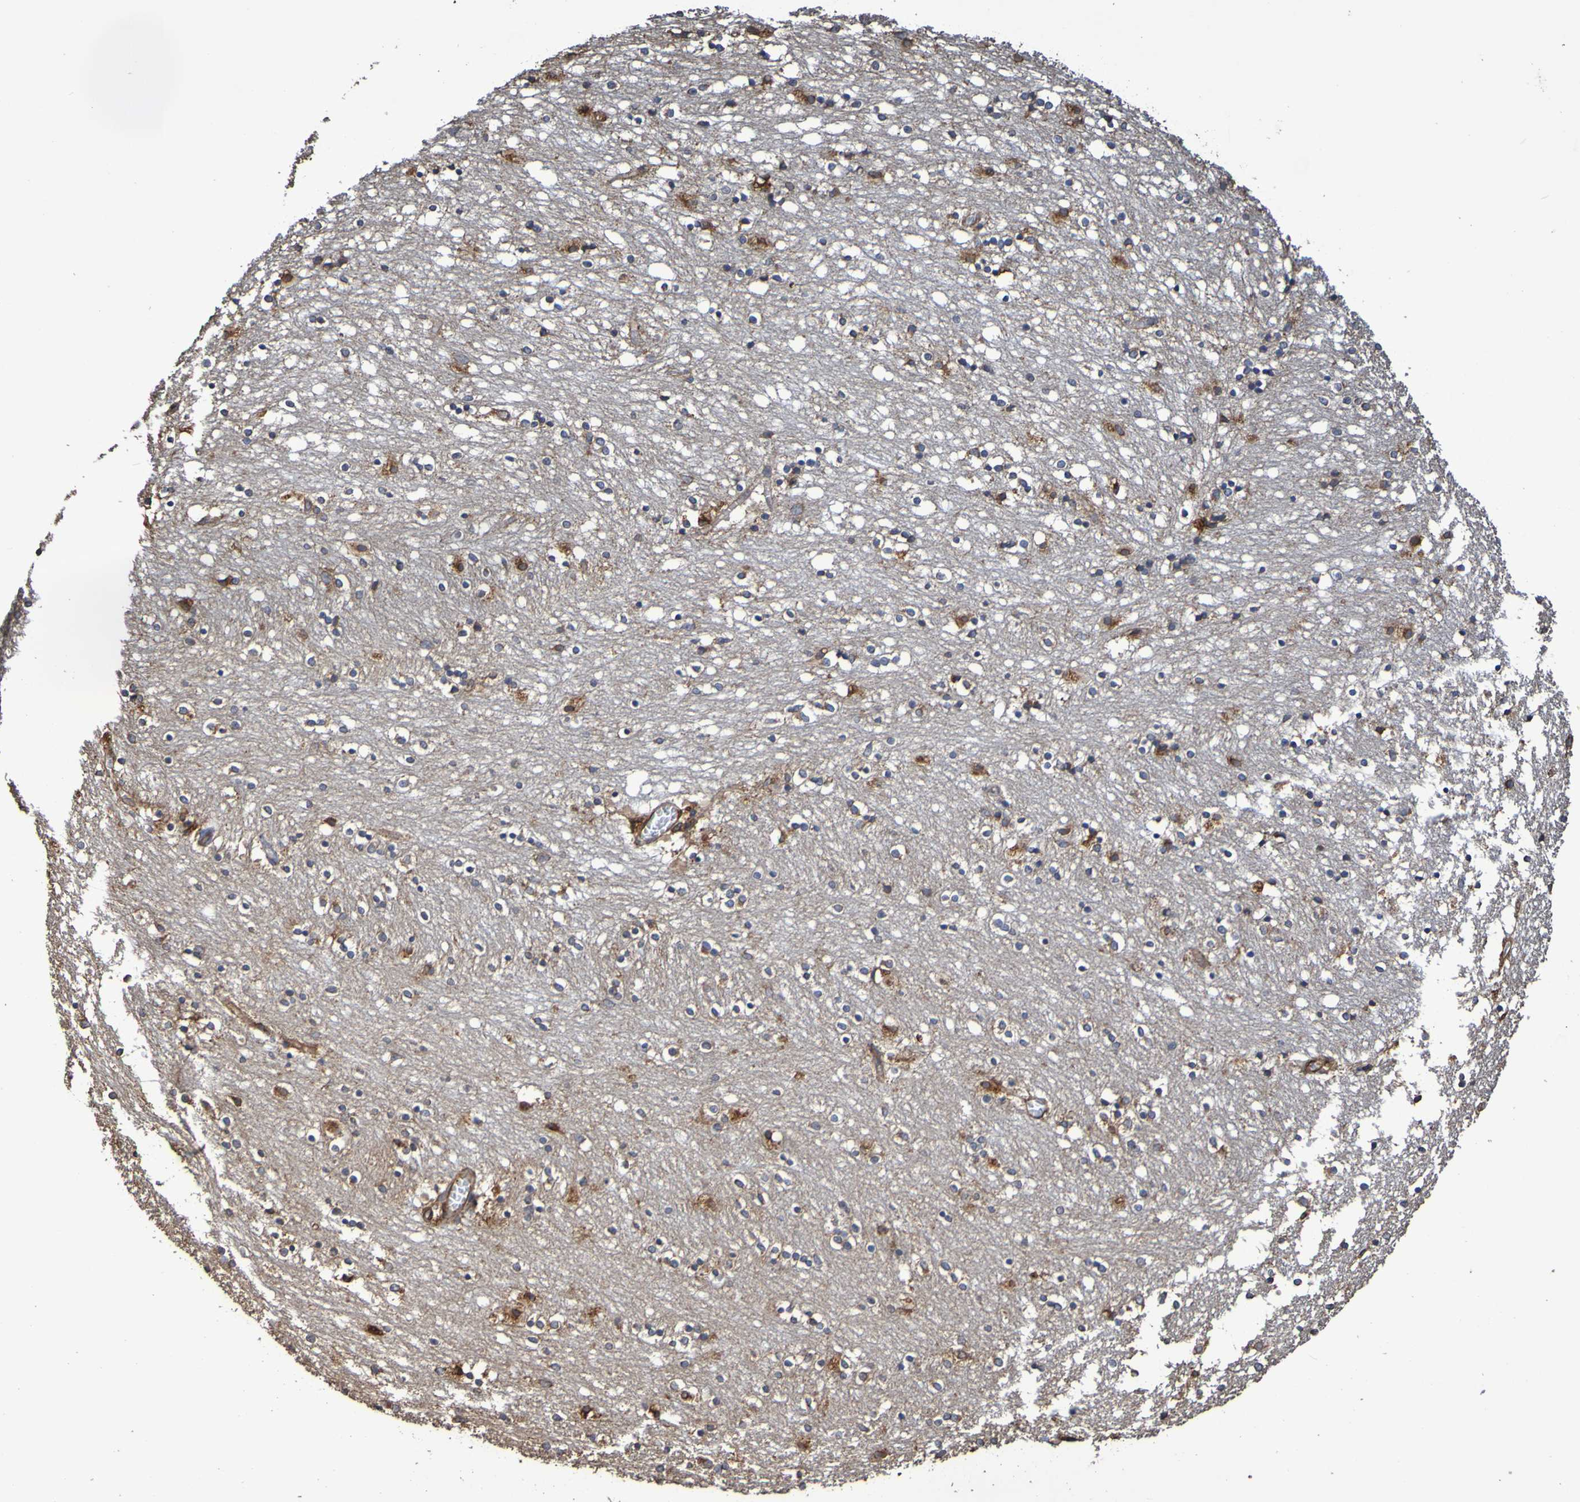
{"staining": {"intensity": "moderate", "quantity": "<25%", "location": "cytoplasmic/membranous"}, "tissue": "caudate", "cell_type": "Glial cells", "image_type": "normal", "snomed": [{"axis": "morphology", "description": "Normal tissue, NOS"}, {"axis": "topography", "description": "Lateral ventricle wall"}], "caption": "Protein expression analysis of benign human caudate reveals moderate cytoplasmic/membranous positivity in about <25% of glial cells.", "gene": "RAB11A", "patient": {"sex": "female", "age": 54}}